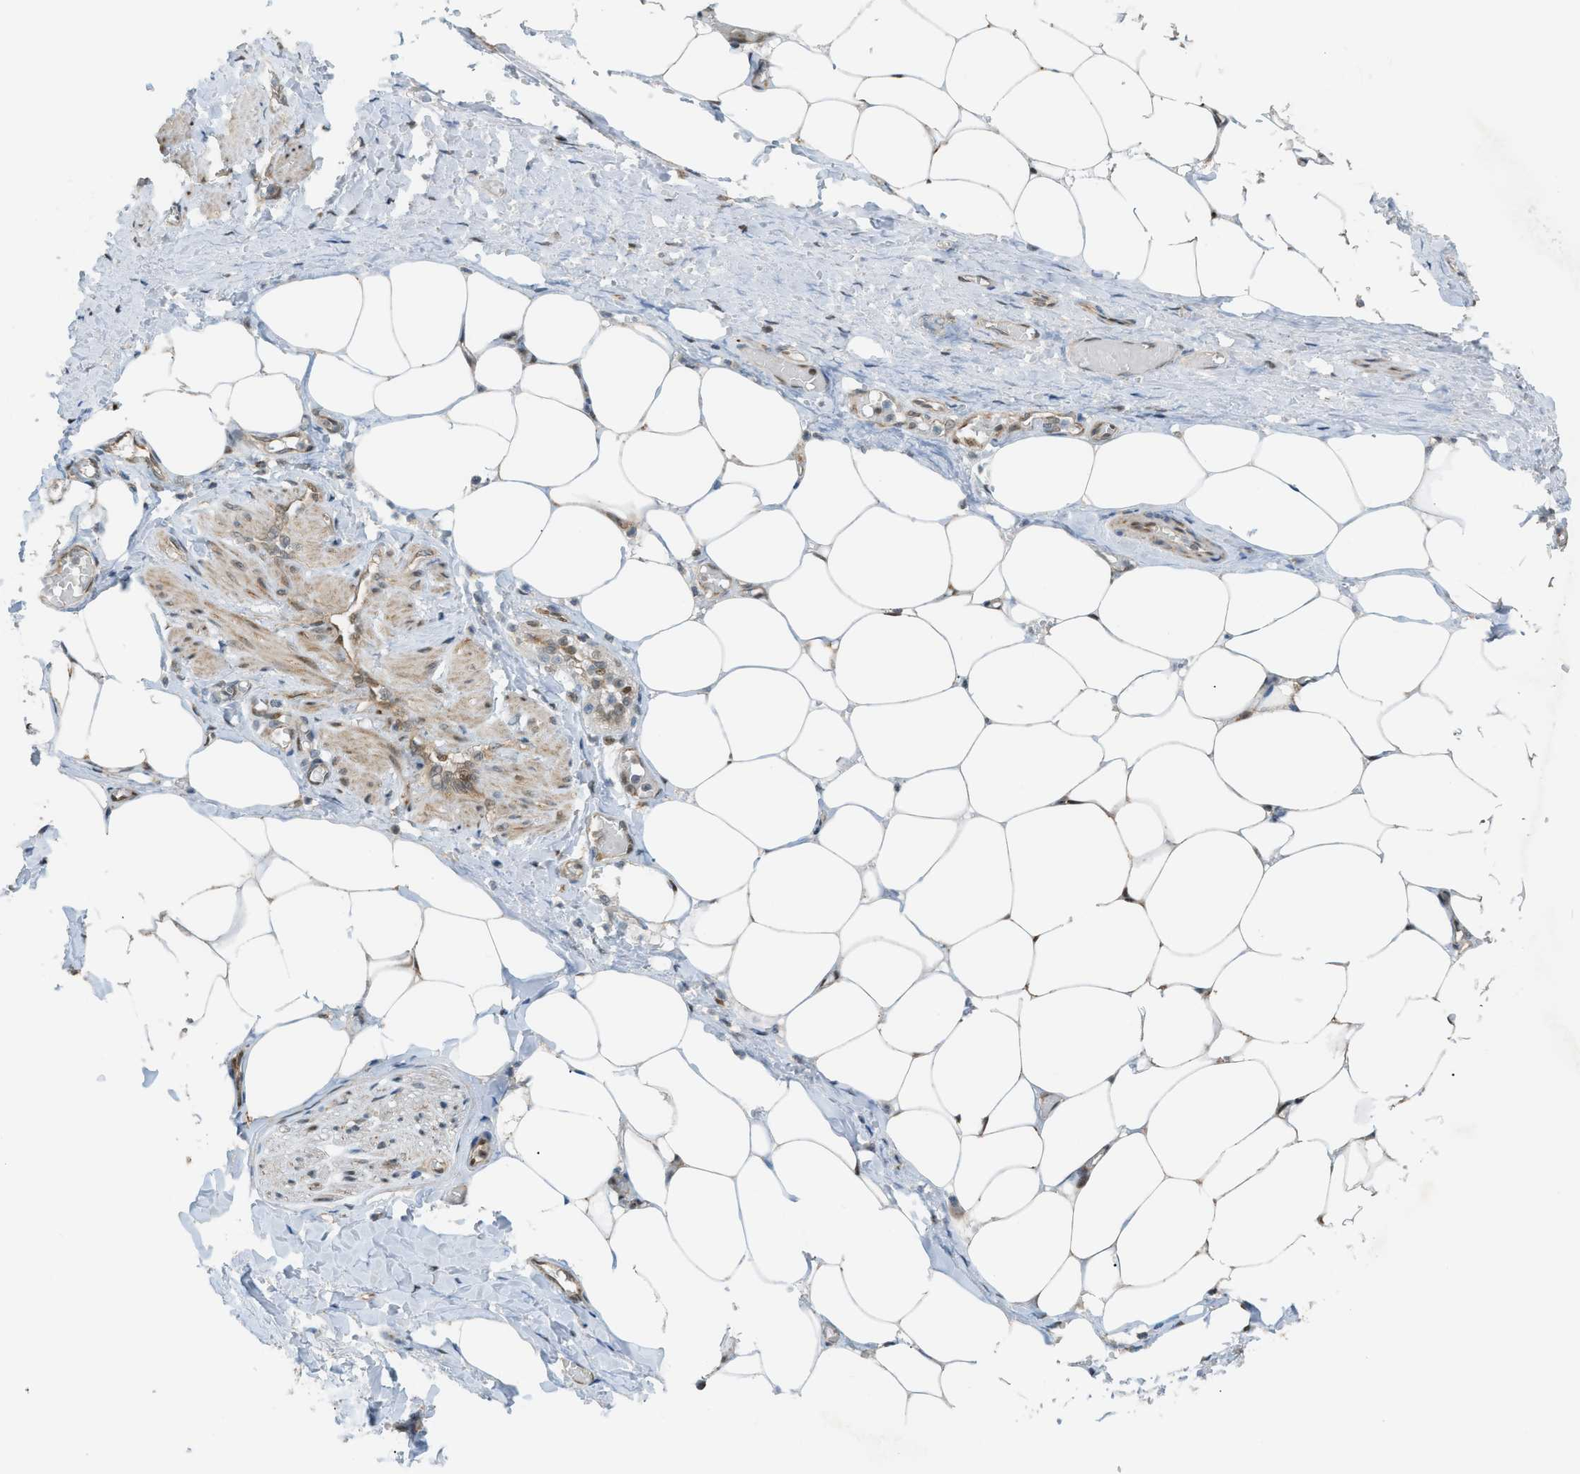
{"staining": {"intensity": "moderate", "quantity": ">75%", "location": "cytoplasmic/membranous,nuclear"}, "tissue": "adipose tissue", "cell_type": "Adipocytes", "image_type": "normal", "snomed": [{"axis": "morphology", "description": "Normal tissue, NOS"}, {"axis": "topography", "description": "Soft tissue"}, {"axis": "topography", "description": "Vascular tissue"}], "caption": "Moderate cytoplasmic/membranous,nuclear protein staining is present in about >75% of adipocytes in adipose tissue.", "gene": "CCDC186", "patient": {"sex": "female", "age": 35}}